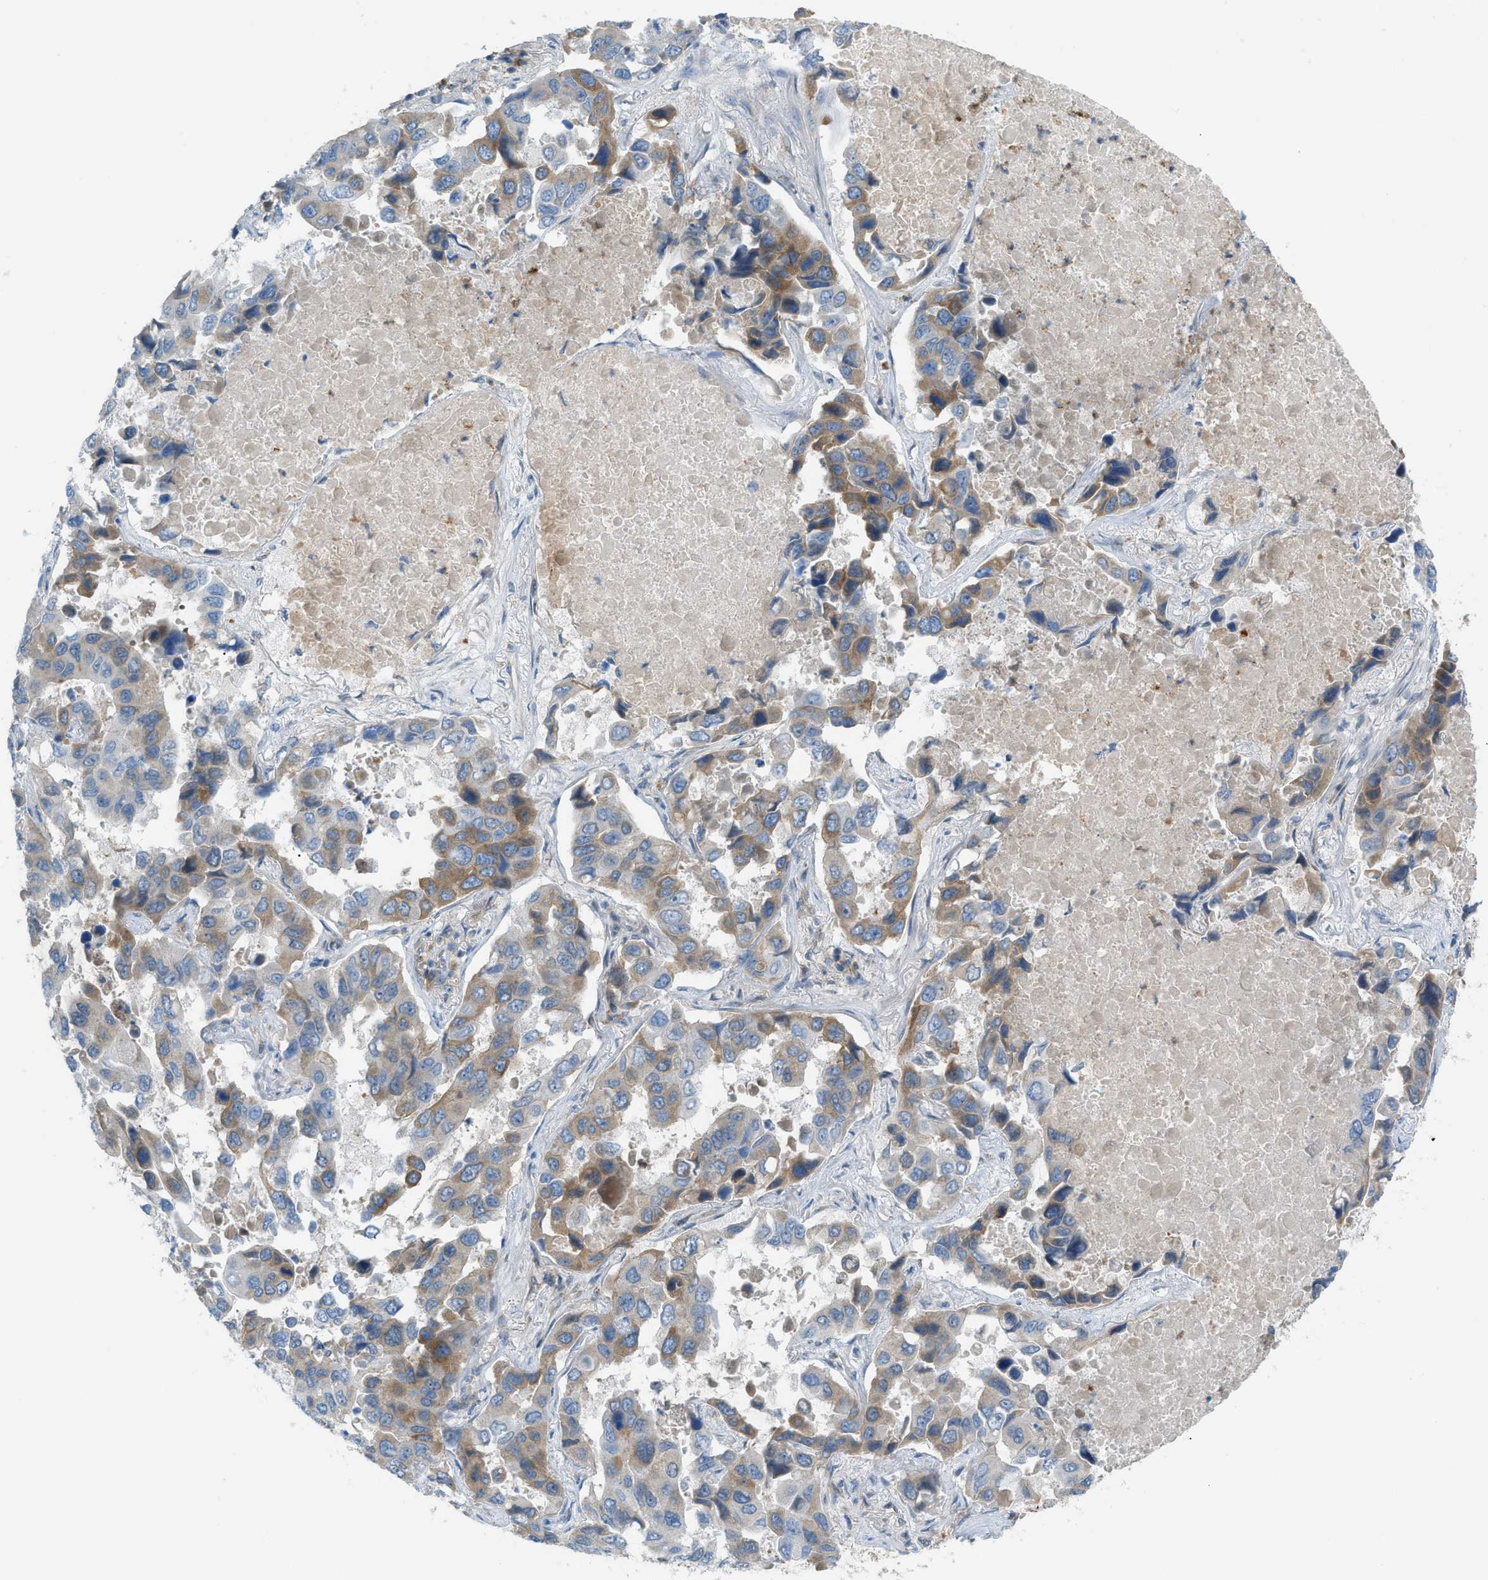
{"staining": {"intensity": "moderate", "quantity": "<25%", "location": "cytoplasmic/membranous"}, "tissue": "lung cancer", "cell_type": "Tumor cells", "image_type": "cancer", "snomed": [{"axis": "morphology", "description": "Adenocarcinoma, NOS"}, {"axis": "topography", "description": "Lung"}], "caption": "There is low levels of moderate cytoplasmic/membranous expression in tumor cells of lung adenocarcinoma, as demonstrated by immunohistochemical staining (brown color).", "gene": "DYRK1A", "patient": {"sex": "male", "age": 64}}